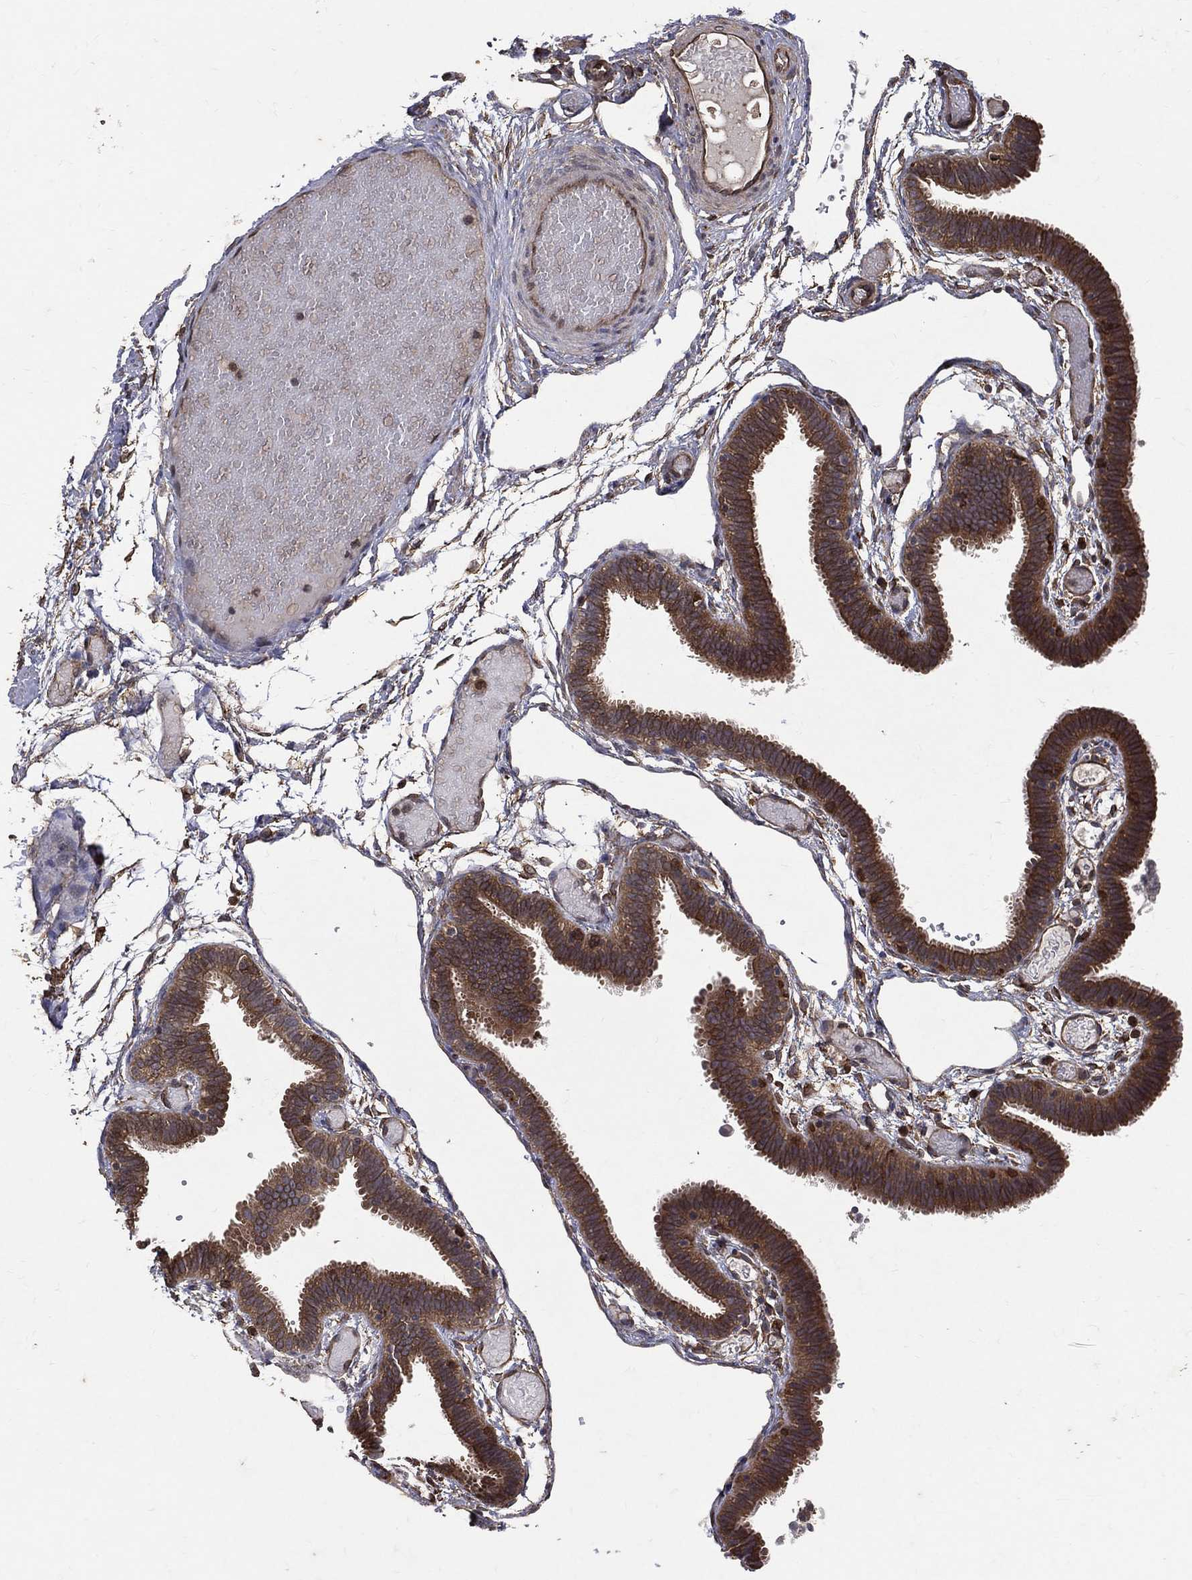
{"staining": {"intensity": "moderate", "quantity": "25%-75%", "location": "cytoplasmic/membranous"}, "tissue": "fallopian tube", "cell_type": "Glandular cells", "image_type": "normal", "snomed": [{"axis": "morphology", "description": "Normal tissue, NOS"}, {"axis": "topography", "description": "Fallopian tube"}], "caption": "DAB immunohistochemical staining of benign fallopian tube demonstrates moderate cytoplasmic/membranous protein expression in about 25%-75% of glandular cells. The protein is stained brown, and the nuclei are stained in blue (DAB IHC with brightfield microscopy, high magnification).", "gene": "DPYSL2", "patient": {"sex": "female", "age": 37}}